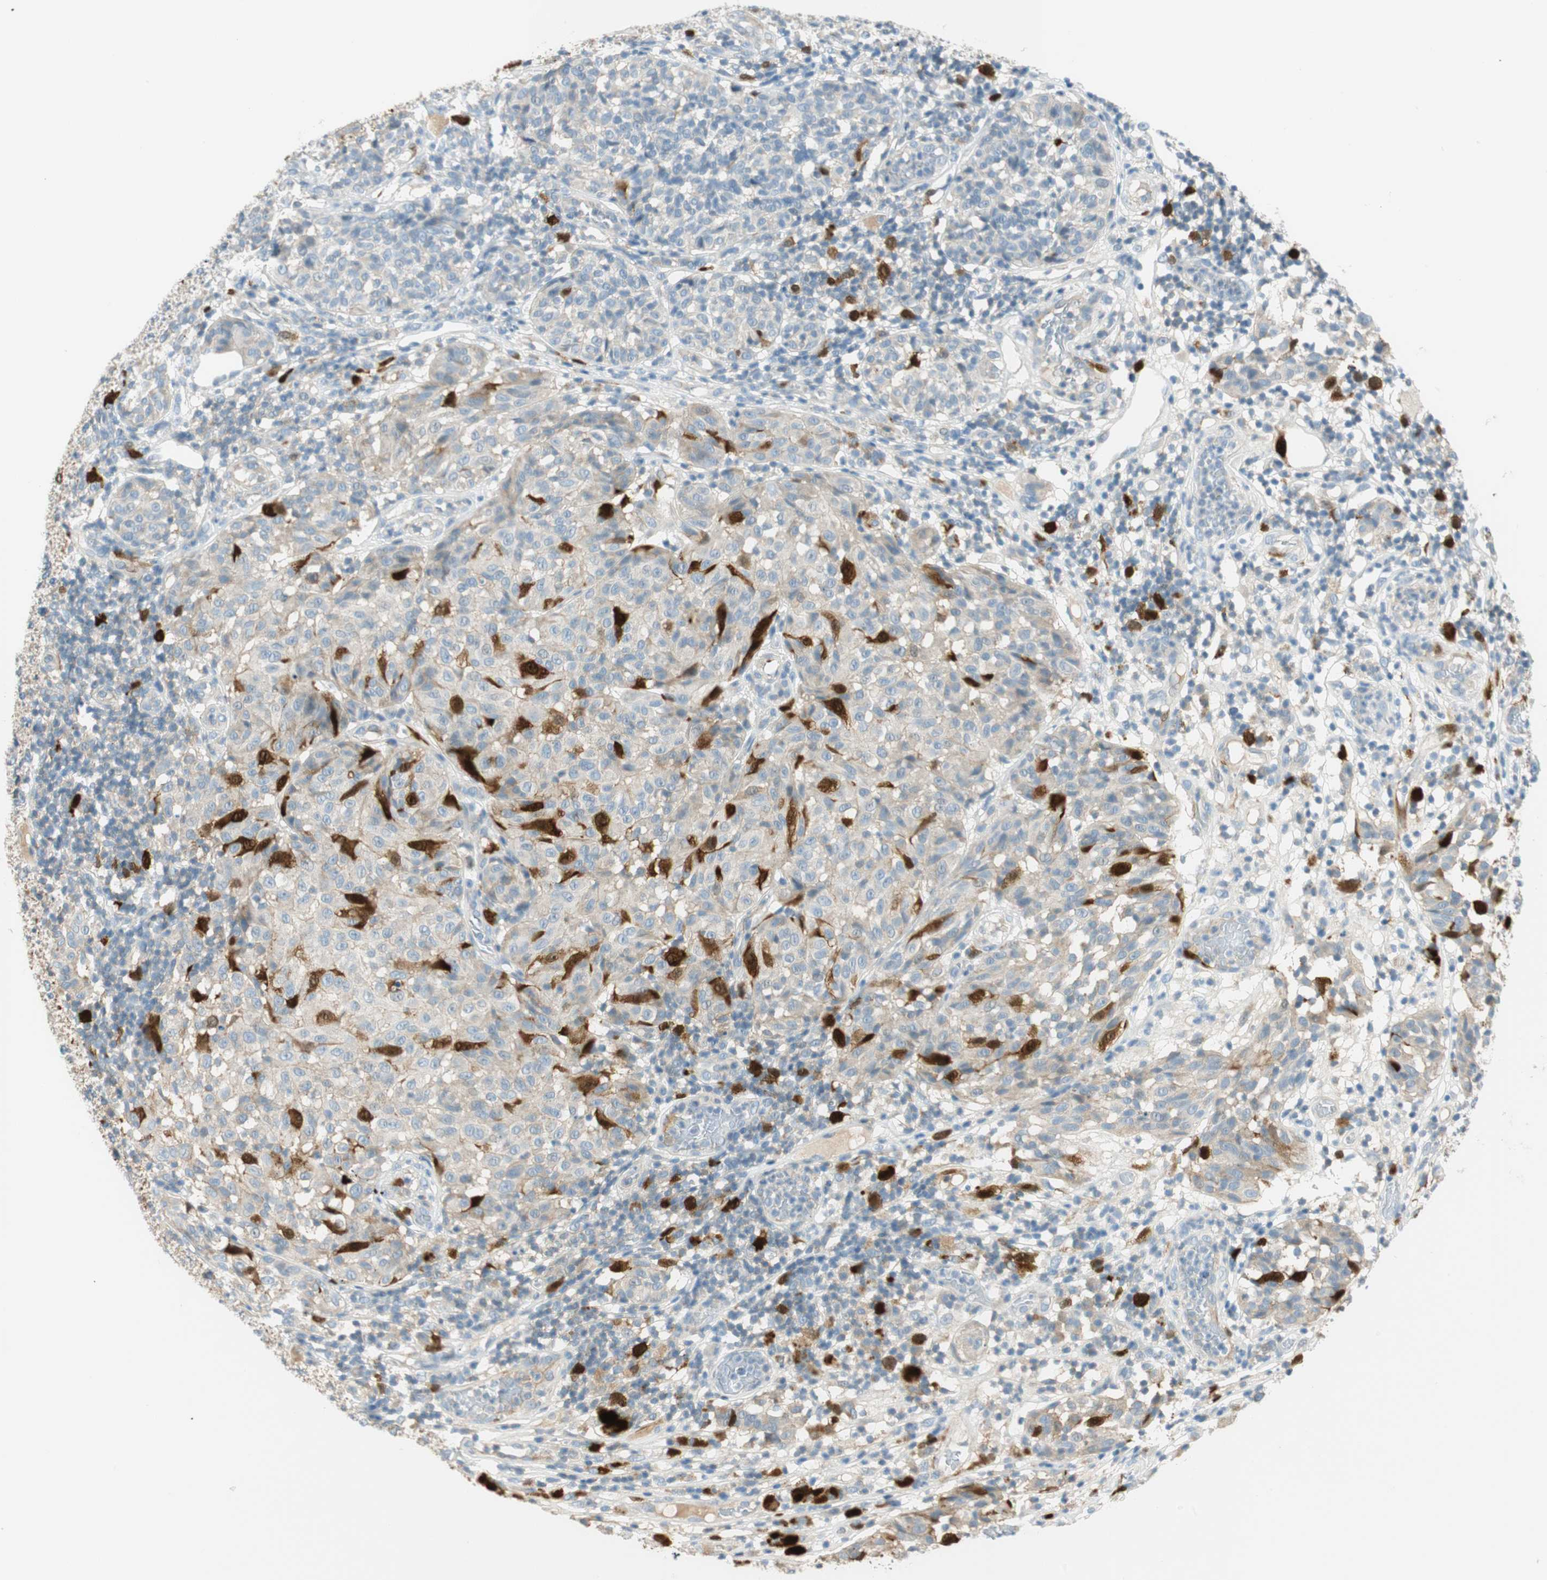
{"staining": {"intensity": "strong", "quantity": "<25%", "location": "cytoplasmic/membranous,nuclear"}, "tissue": "melanoma", "cell_type": "Tumor cells", "image_type": "cancer", "snomed": [{"axis": "morphology", "description": "Malignant melanoma, NOS"}, {"axis": "topography", "description": "Skin"}], "caption": "Protein expression analysis of melanoma reveals strong cytoplasmic/membranous and nuclear staining in about <25% of tumor cells.", "gene": "PTTG1", "patient": {"sex": "female", "age": 46}}